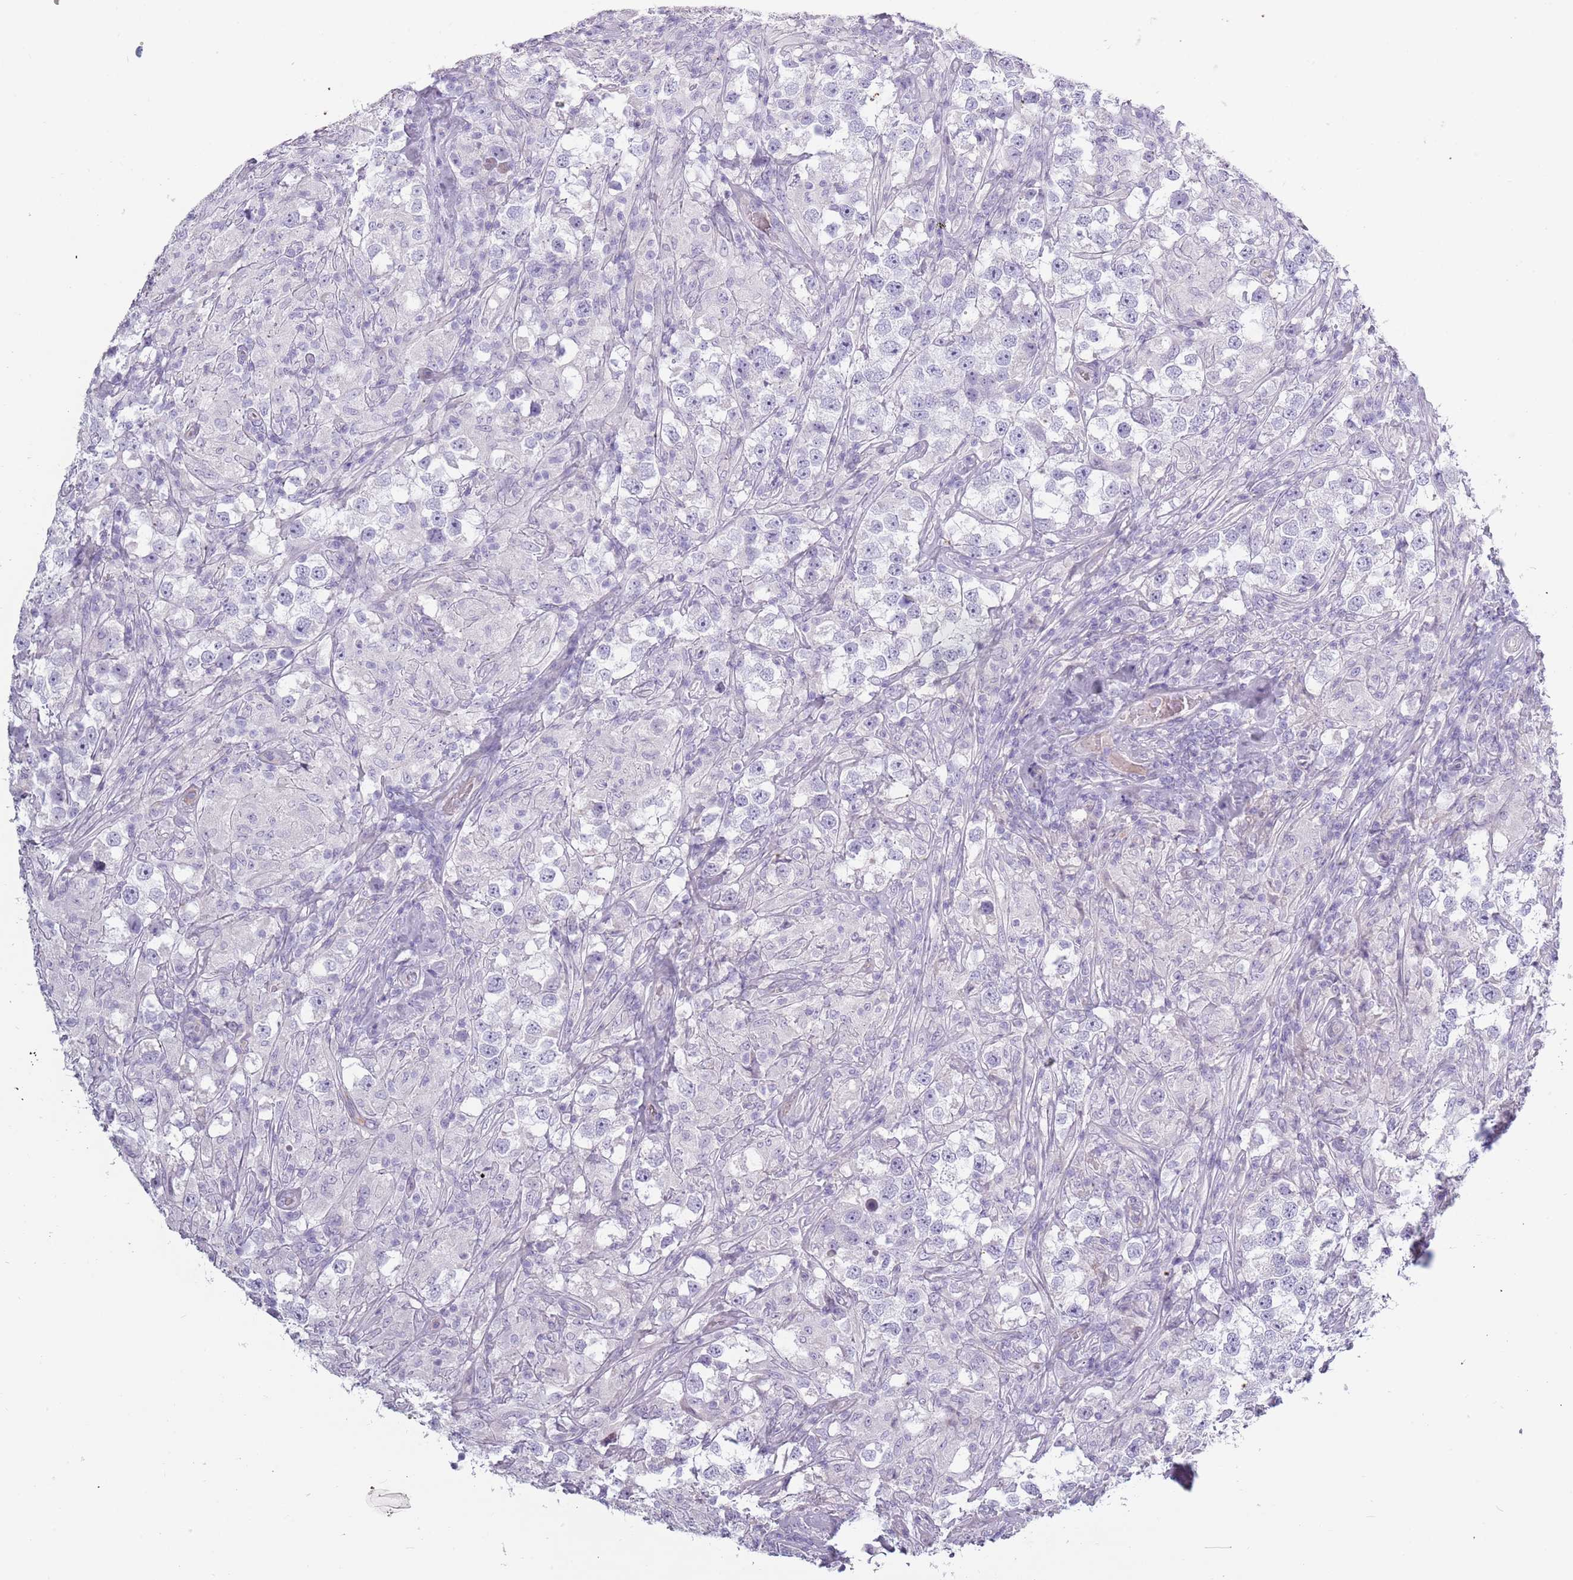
{"staining": {"intensity": "negative", "quantity": "none", "location": "none"}, "tissue": "testis cancer", "cell_type": "Tumor cells", "image_type": "cancer", "snomed": [{"axis": "morphology", "description": "Seminoma, NOS"}, {"axis": "topography", "description": "Testis"}], "caption": "Tumor cells show no significant protein staining in seminoma (testis).", "gene": "TNFRSF6B", "patient": {"sex": "male", "age": 46}}